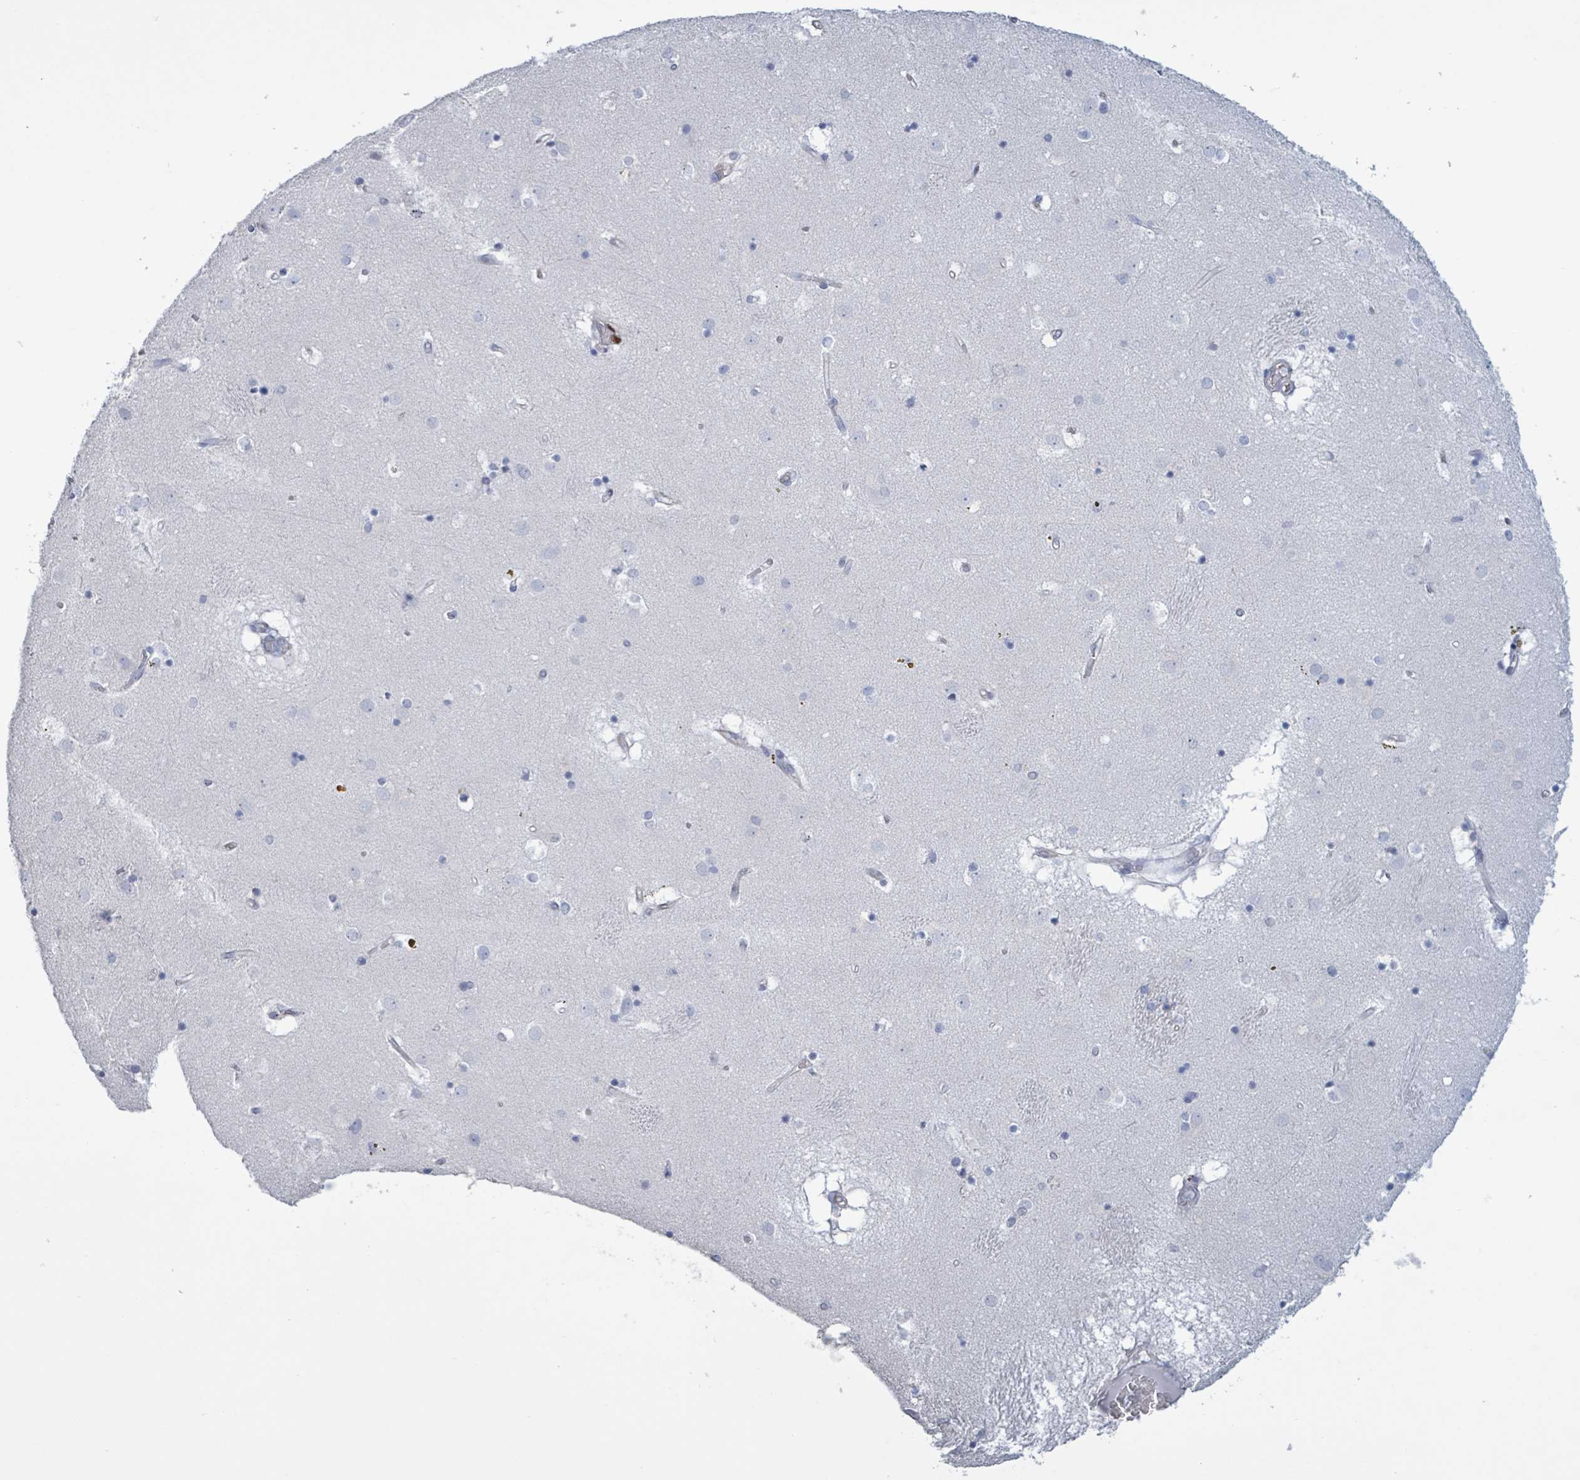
{"staining": {"intensity": "negative", "quantity": "none", "location": "none"}, "tissue": "caudate", "cell_type": "Glial cells", "image_type": "normal", "snomed": [{"axis": "morphology", "description": "Normal tissue, NOS"}, {"axis": "topography", "description": "Lateral ventricle wall"}], "caption": "The micrograph reveals no significant staining in glial cells of caudate.", "gene": "CT45A10", "patient": {"sex": "male", "age": 70}}